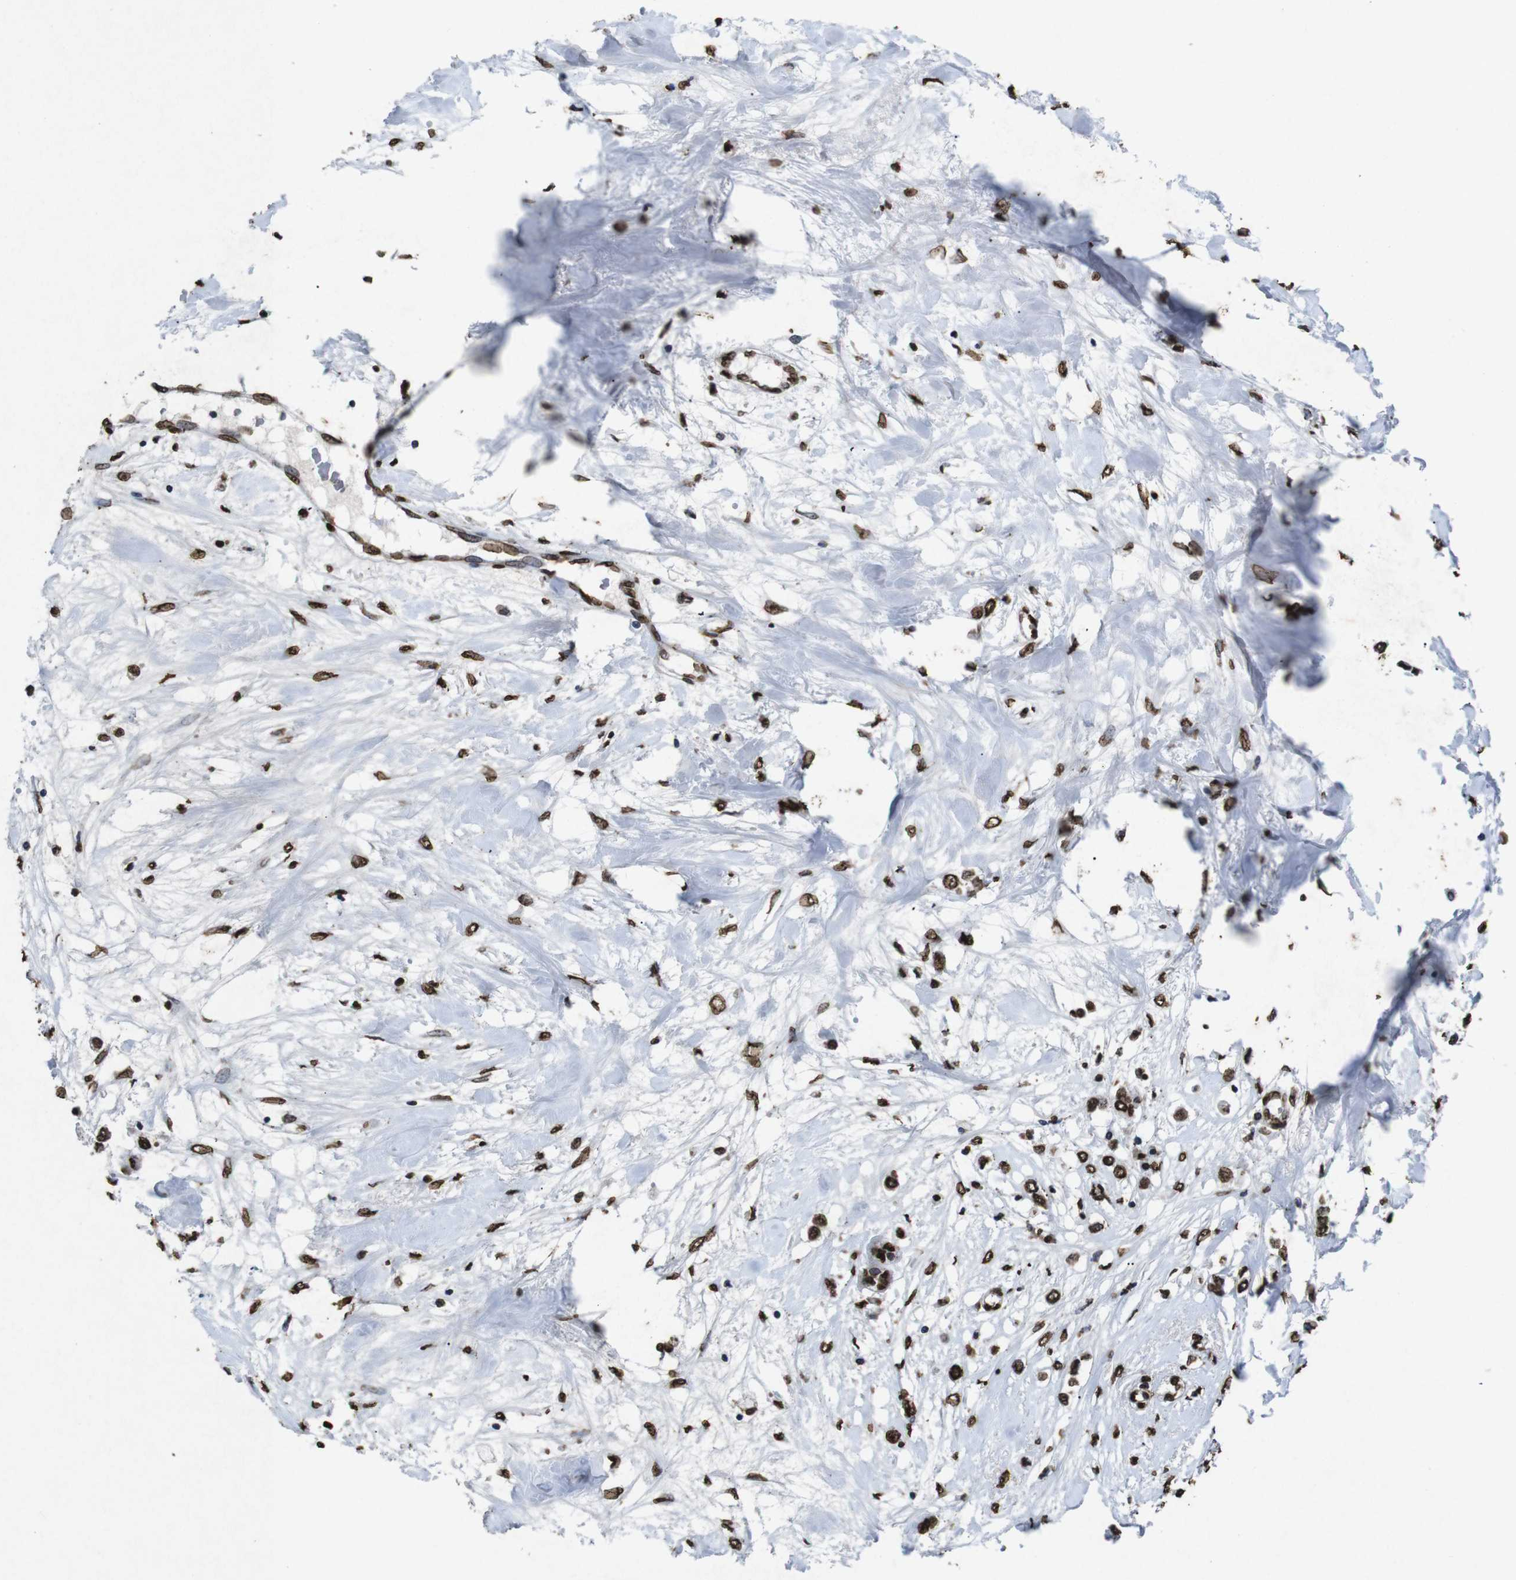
{"staining": {"intensity": "strong", "quantity": ">75%", "location": "nuclear"}, "tissue": "breast cancer", "cell_type": "Tumor cells", "image_type": "cancer", "snomed": [{"axis": "morphology", "description": "Lobular carcinoma"}, {"axis": "topography", "description": "Breast"}], "caption": "Immunohistochemistry of human lobular carcinoma (breast) reveals high levels of strong nuclear positivity in approximately >75% of tumor cells. The protein of interest is stained brown, and the nuclei are stained in blue (DAB (3,3'-diaminobenzidine) IHC with brightfield microscopy, high magnification).", "gene": "MDM2", "patient": {"sex": "female", "age": 51}}